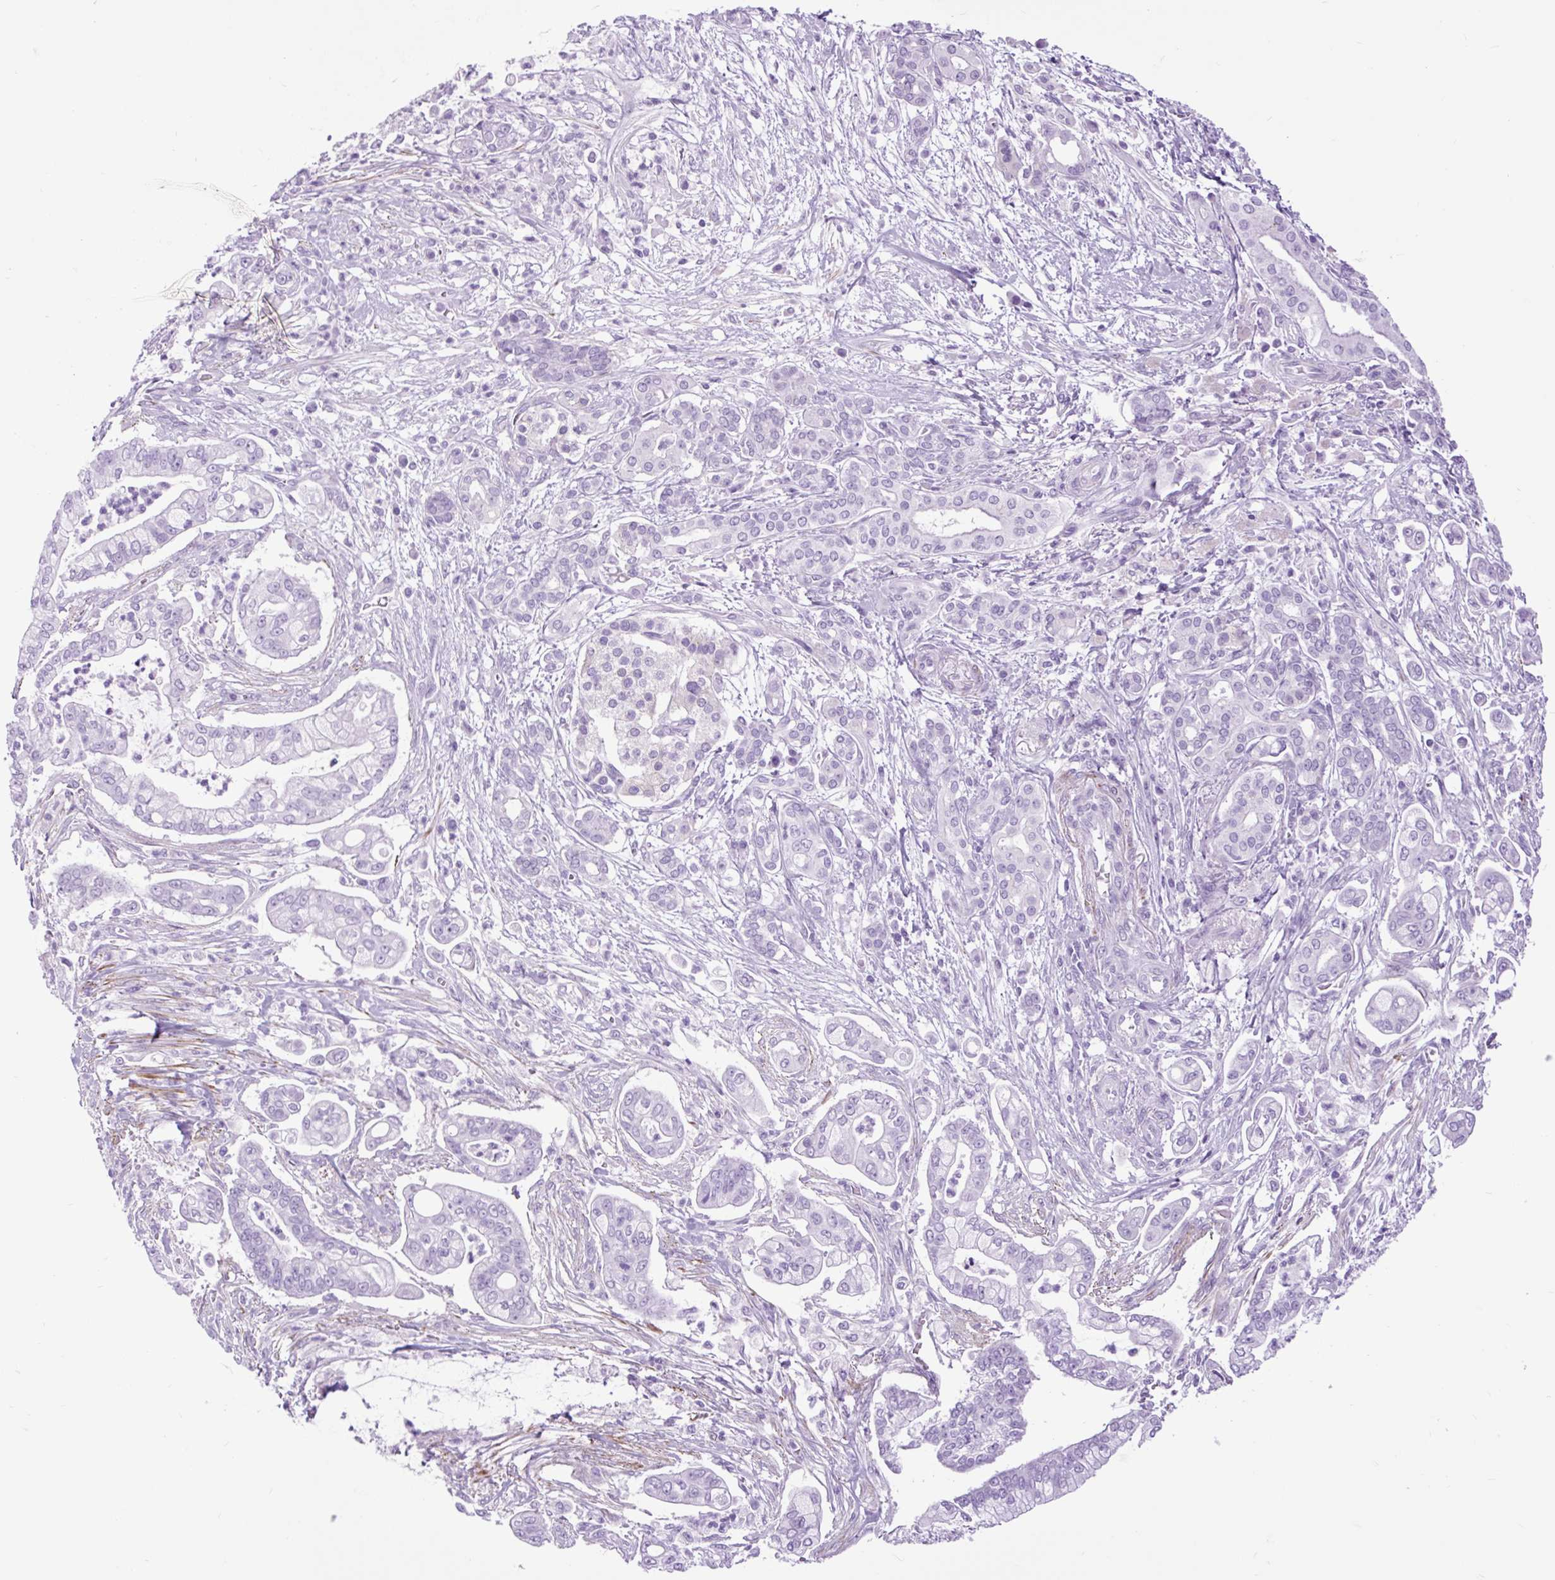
{"staining": {"intensity": "negative", "quantity": "none", "location": "none"}, "tissue": "pancreatic cancer", "cell_type": "Tumor cells", "image_type": "cancer", "snomed": [{"axis": "morphology", "description": "Adenocarcinoma, NOS"}, {"axis": "topography", "description": "Pancreas"}], "caption": "Tumor cells show no significant protein positivity in pancreatic cancer. (Stains: DAB (3,3'-diaminobenzidine) IHC with hematoxylin counter stain, Microscopy: brightfield microscopy at high magnification).", "gene": "DPP6", "patient": {"sex": "female", "age": 69}}